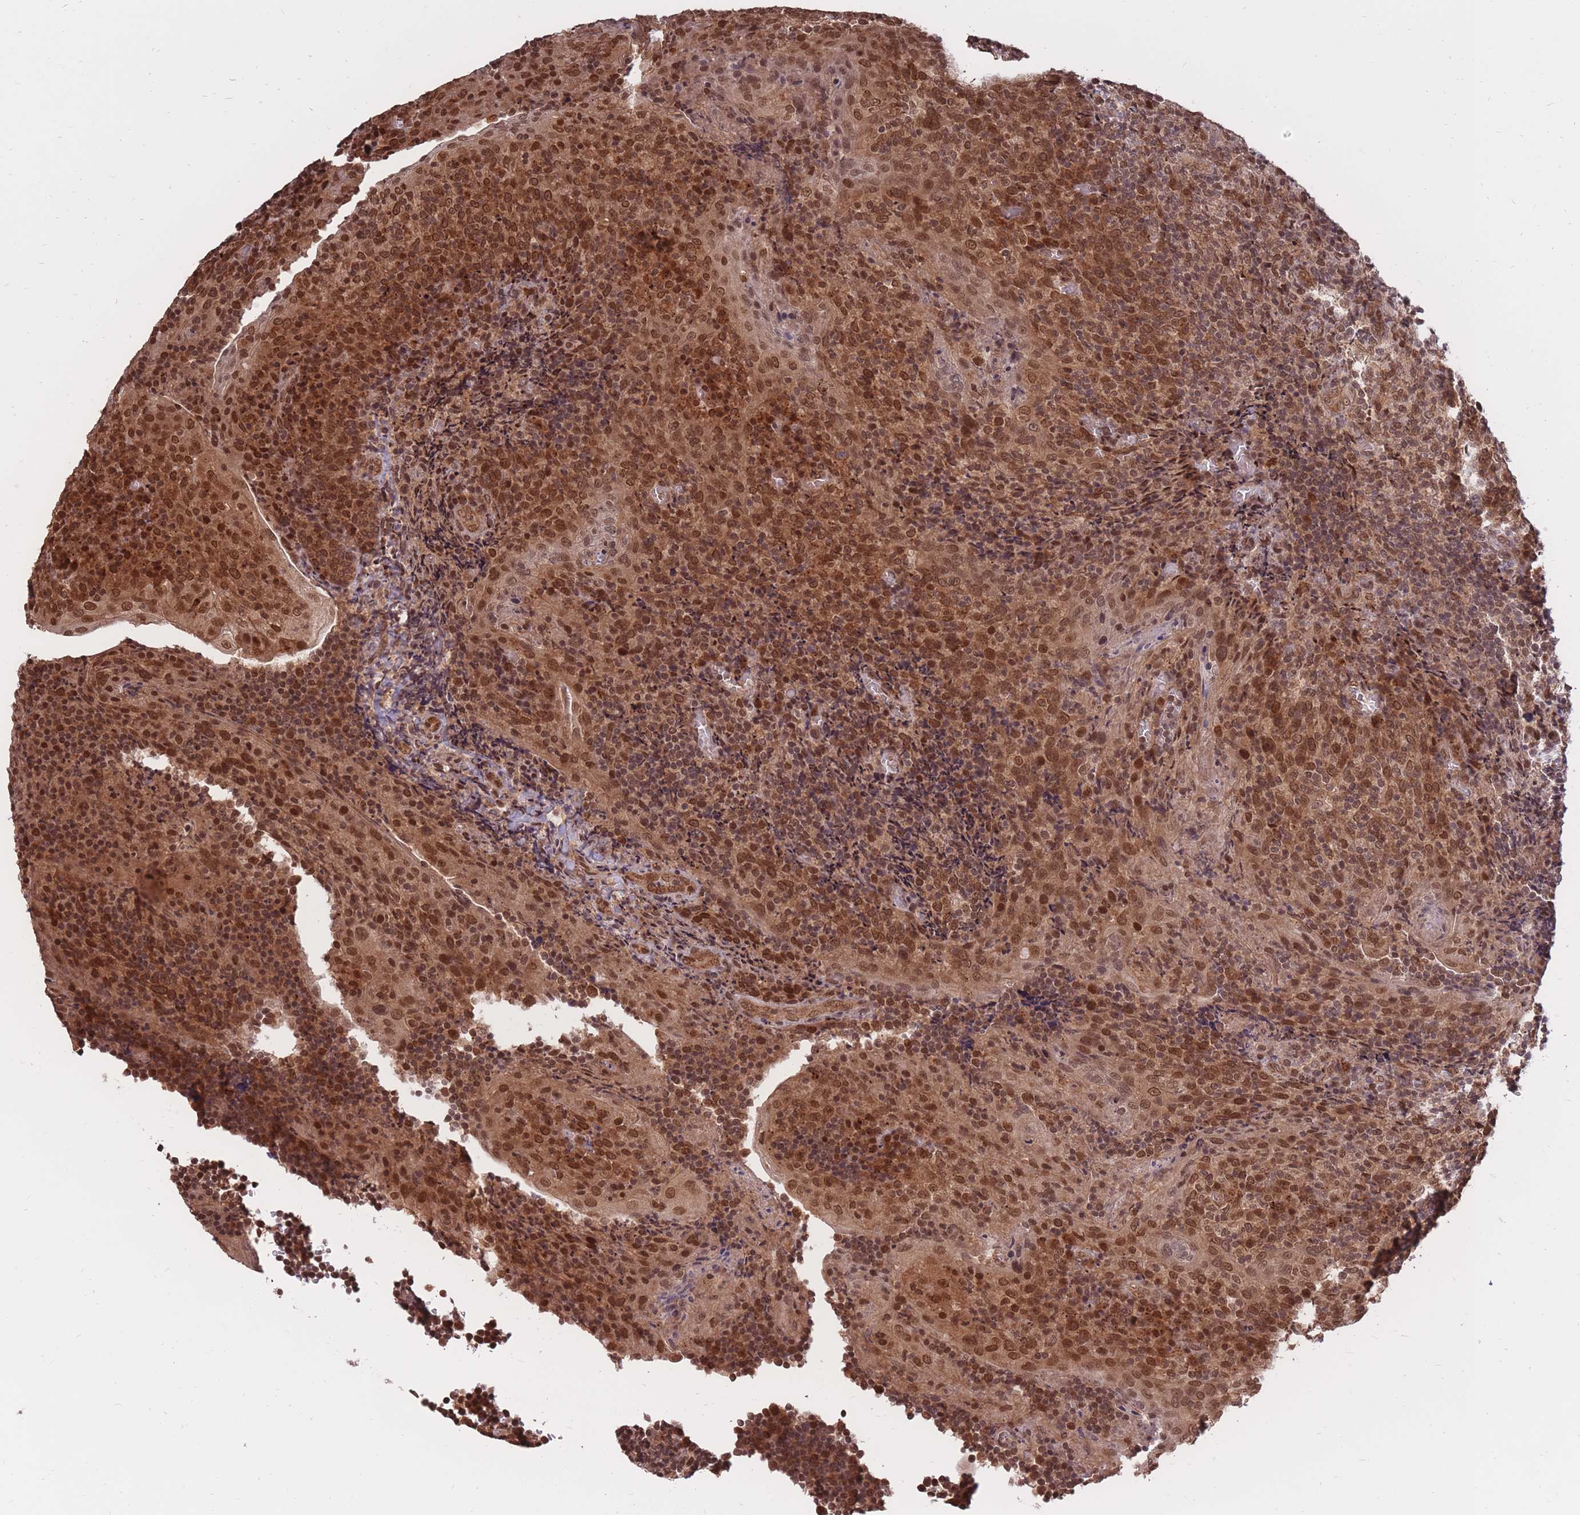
{"staining": {"intensity": "moderate", "quantity": ">75%", "location": "cytoplasmic/membranous,nuclear"}, "tissue": "tonsil", "cell_type": "Germinal center cells", "image_type": "normal", "snomed": [{"axis": "morphology", "description": "Normal tissue, NOS"}, {"axis": "topography", "description": "Tonsil"}], "caption": "This histopathology image exhibits benign tonsil stained with immunohistochemistry (IHC) to label a protein in brown. The cytoplasmic/membranous,nuclear of germinal center cells show moderate positivity for the protein. Nuclei are counter-stained blue.", "gene": "SRA1", "patient": {"sex": "male", "age": 17}}